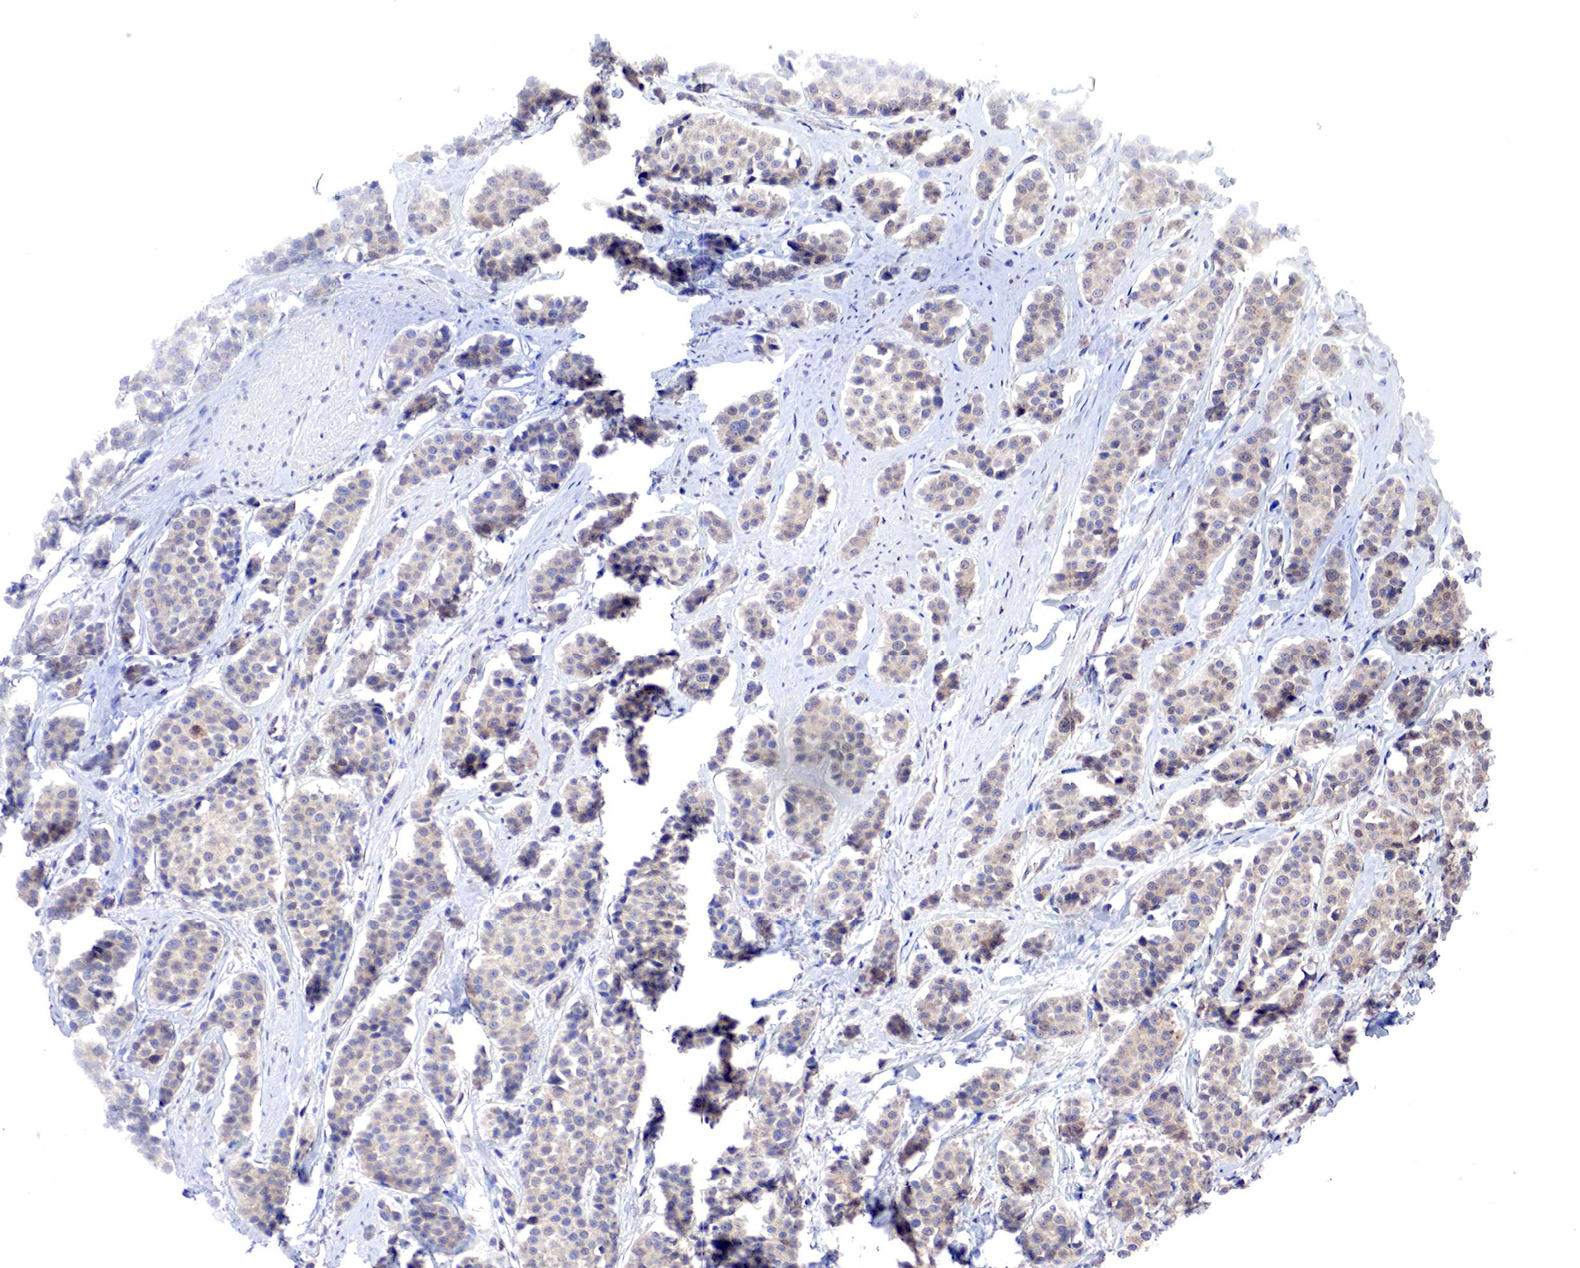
{"staining": {"intensity": "weak", "quantity": ">75%", "location": "cytoplasmic/membranous"}, "tissue": "carcinoid", "cell_type": "Tumor cells", "image_type": "cancer", "snomed": [{"axis": "morphology", "description": "Carcinoid, malignant, NOS"}, {"axis": "topography", "description": "Small intestine"}], "caption": "Immunohistochemical staining of carcinoid (malignant) displays low levels of weak cytoplasmic/membranous protein expression in approximately >75% of tumor cells. Using DAB (brown) and hematoxylin (blue) stains, captured at high magnification using brightfield microscopy.", "gene": "PABIR2", "patient": {"sex": "male", "age": 60}}